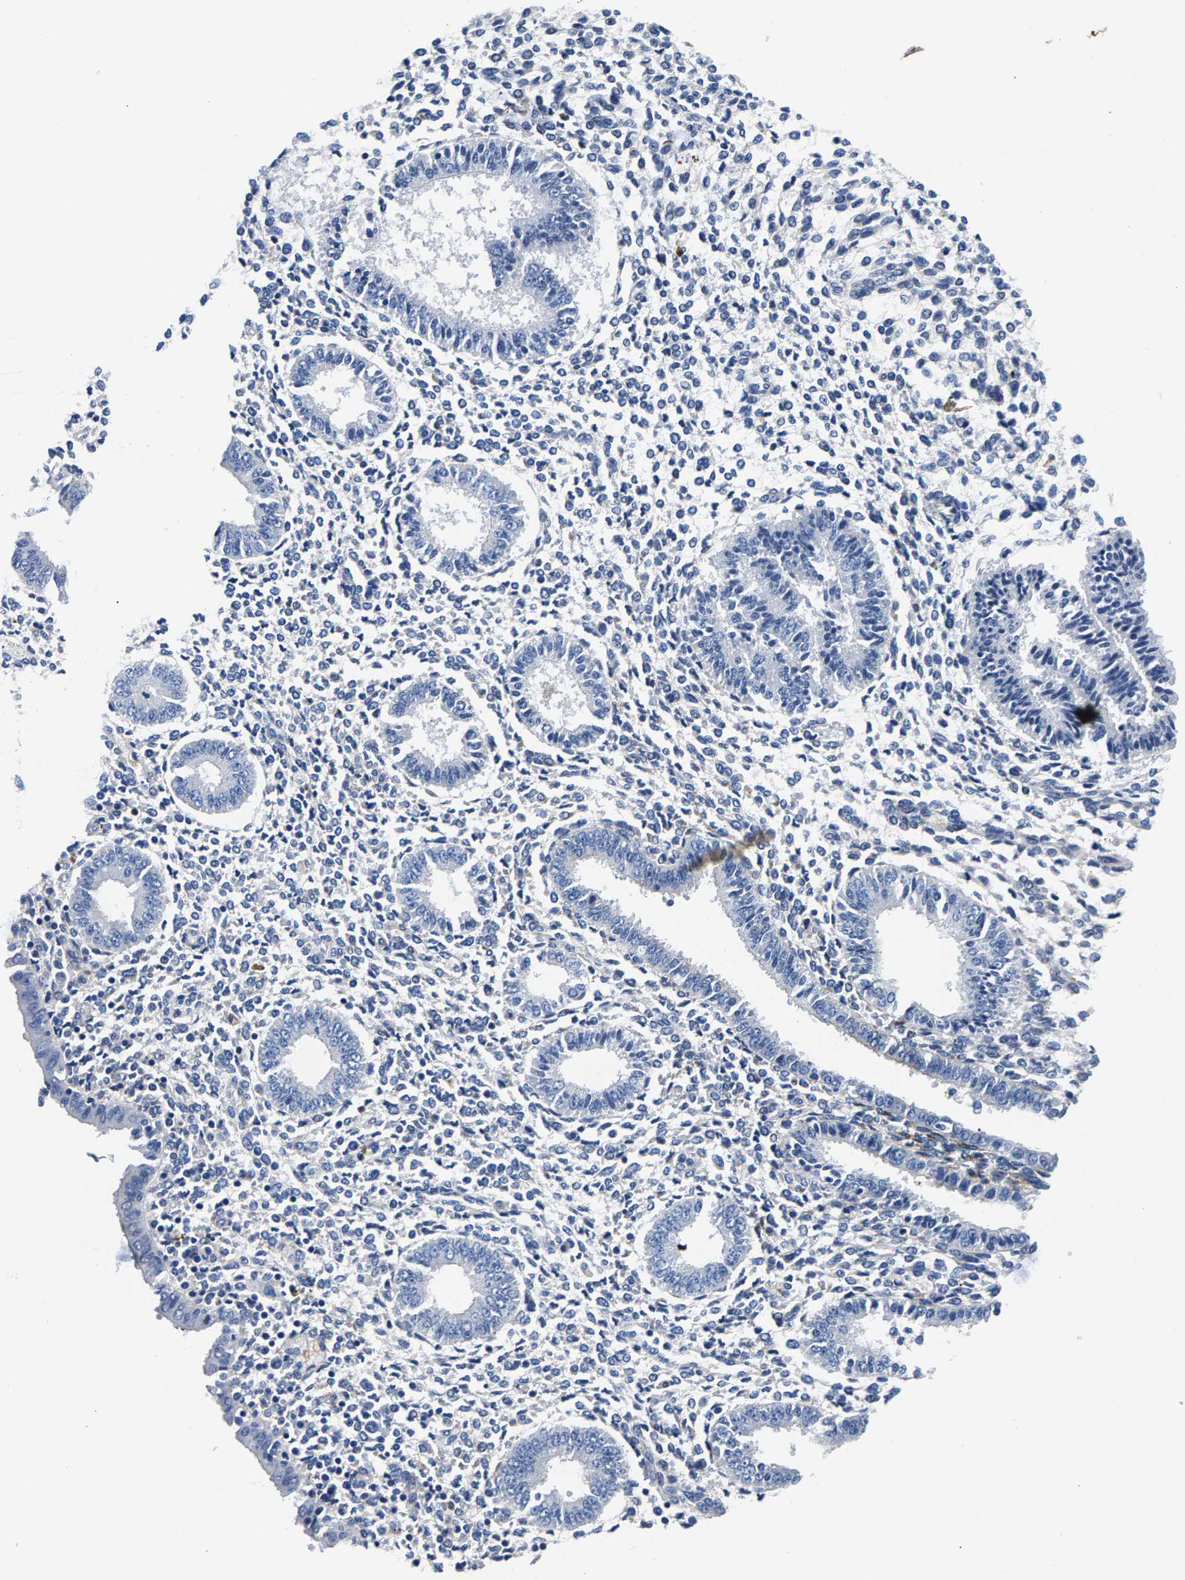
{"staining": {"intensity": "negative", "quantity": "none", "location": "none"}, "tissue": "endometrium", "cell_type": "Cells in endometrial stroma", "image_type": "normal", "snomed": [{"axis": "morphology", "description": "Normal tissue, NOS"}, {"axis": "topography", "description": "Endometrium"}], "caption": "This is an IHC photomicrograph of normal endometrium. There is no positivity in cells in endometrial stroma.", "gene": "P2RY4", "patient": {"sex": "female", "age": 35}}